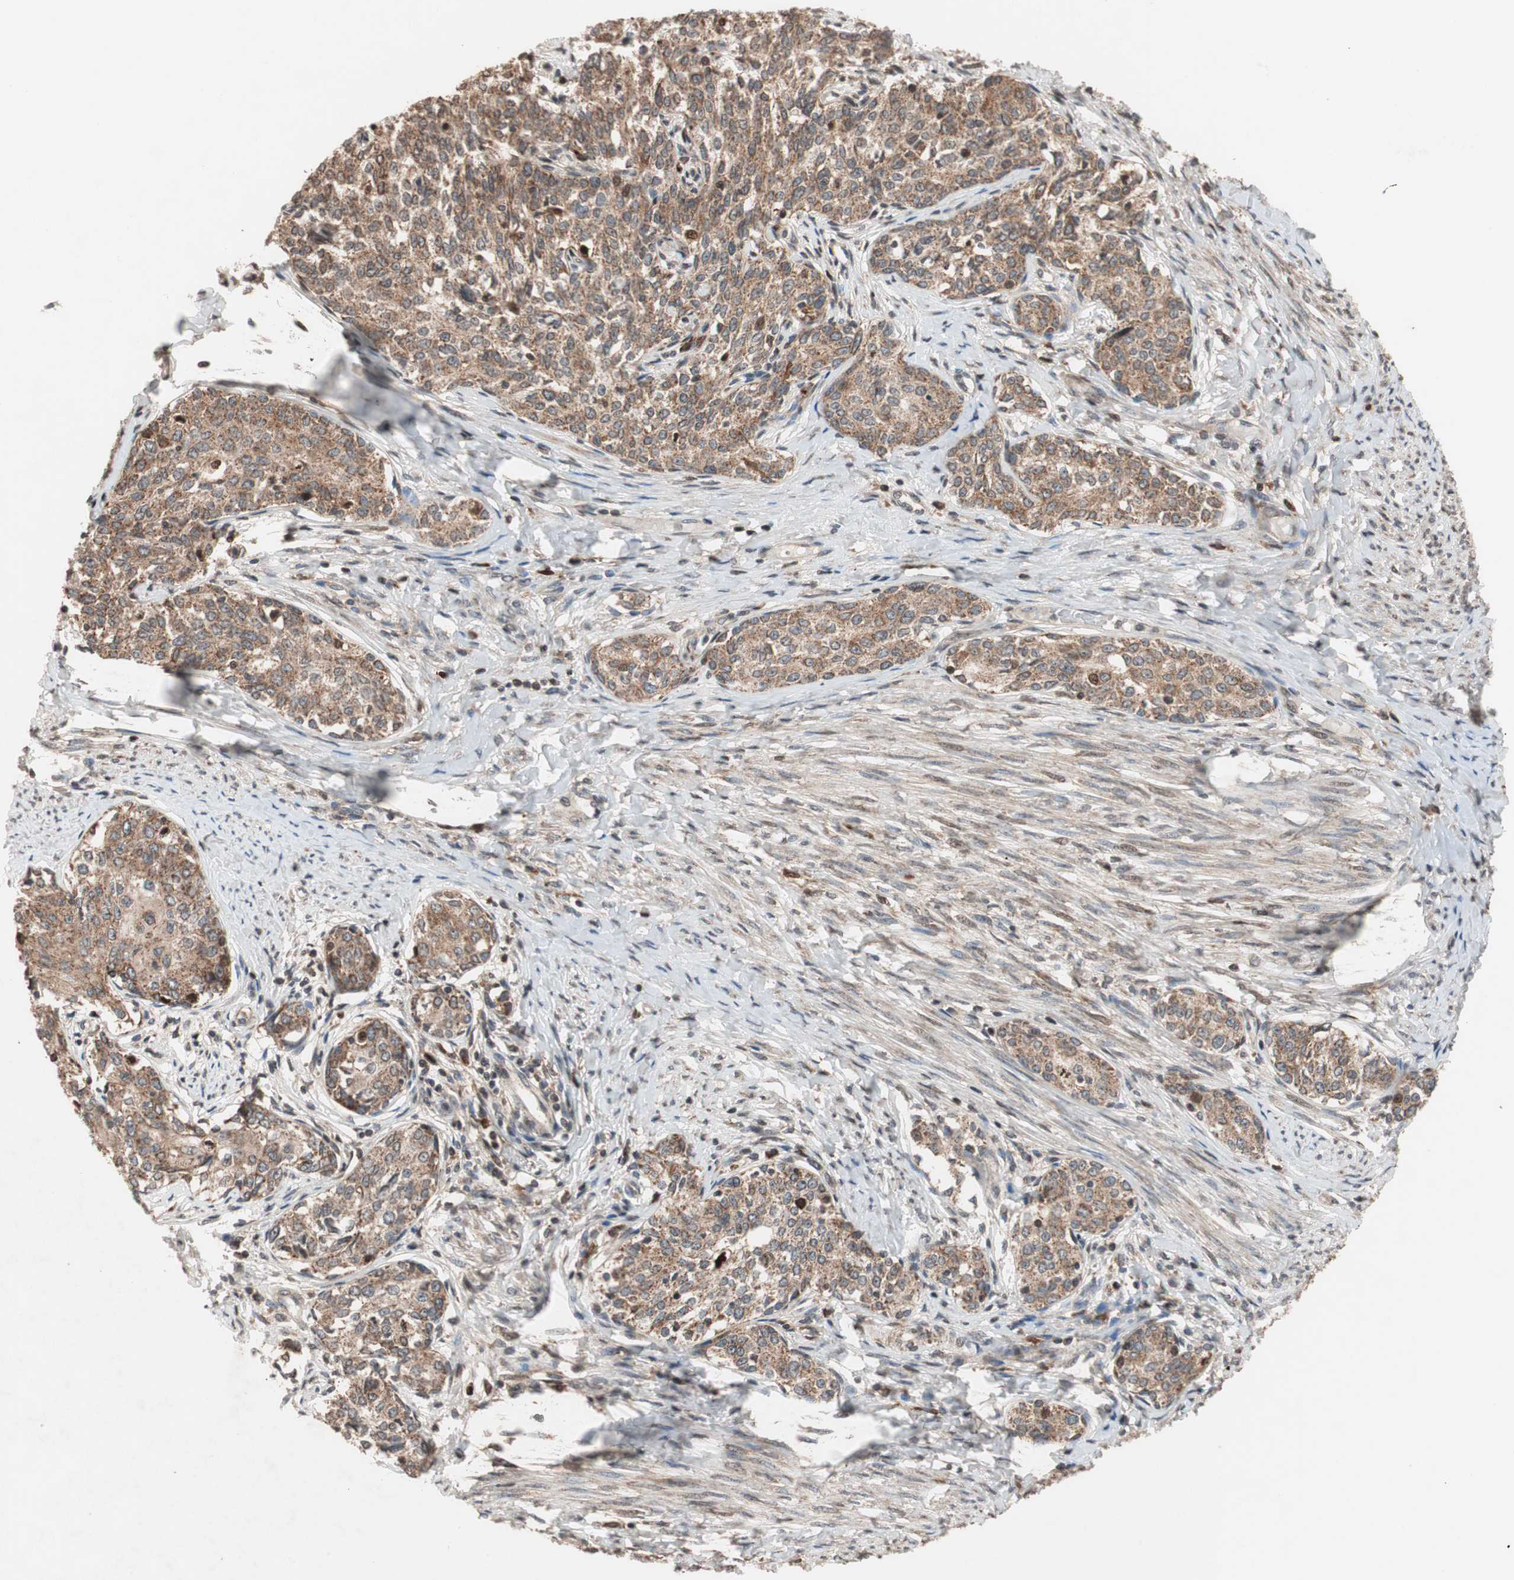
{"staining": {"intensity": "moderate", "quantity": ">75%", "location": "cytoplasmic/membranous"}, "tissue": "cervical cancer", "cell_type": "Tumor cells", "image_type": "cancer", "snomed": [{"axis": "morphology", "description": "Squamous cell carcinoma, NOS"}, {"axis": "morphology", "description": "Adenocarcinoma, NOS"}, {"axis": "topography", "description": "Cervix"}], "caption": "Brown immunohistochemical staining in human cervical squamous cell carcinoma displays moderate cytoplasmic/membranous staining in about >75% of tumor cells.", "gene": "NF2", "patient": {"sex": "female", "age": 52}}